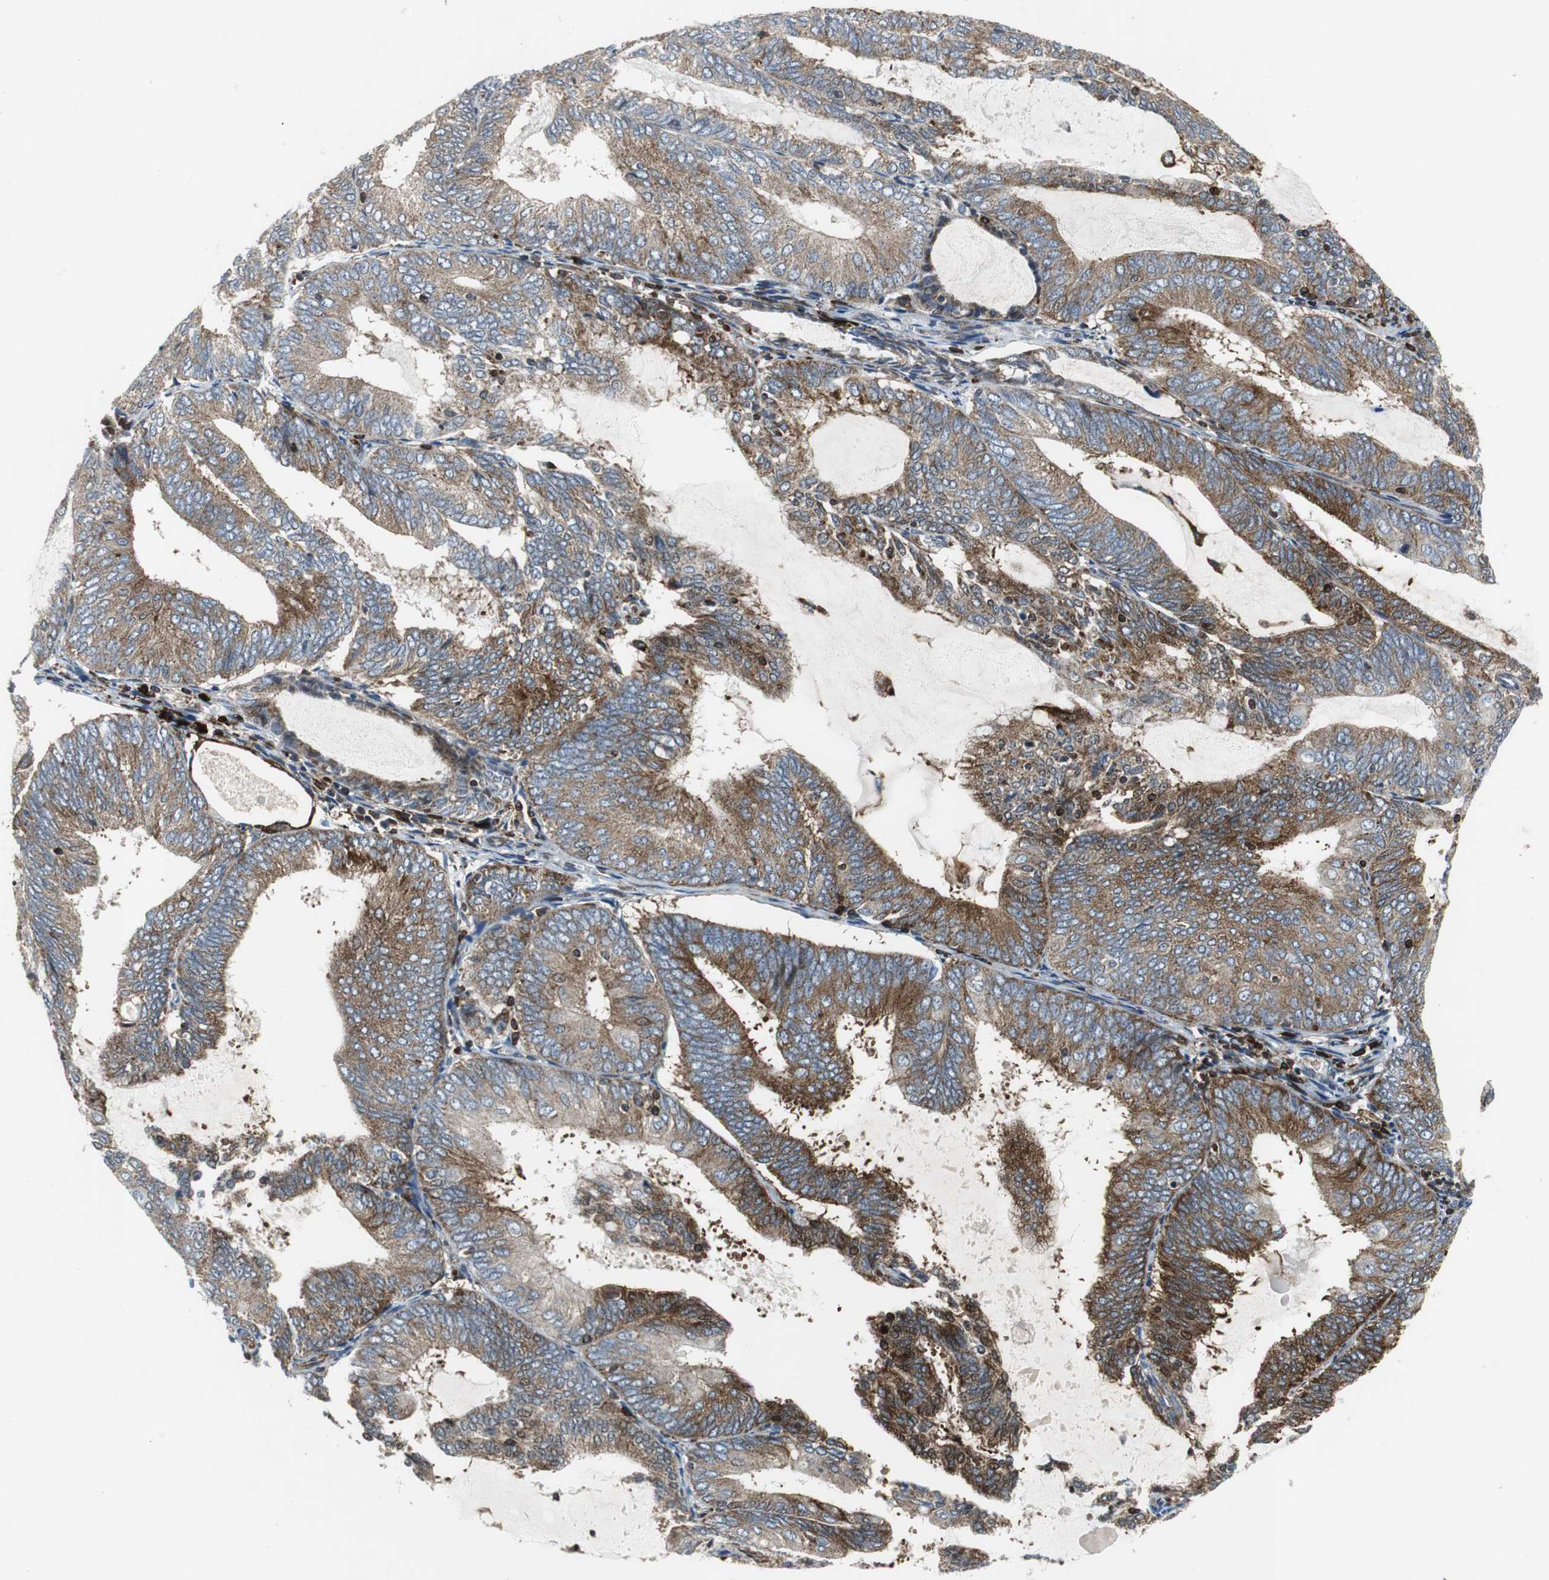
{"staining": {"intensity": "strong", "quantity": "25%-75%", "location": "cytoplasmic/membranous"}, "tissue": "endometrial cancer", "cell_type": "Tumor cells", "image_type": "cancer", "snomed": [{"axis": "morphology", "description": "Adenocarcinoma, NOS"}, {"axis": "topography", "description": "Endometrium"}], "caption": "Approximately 25%-75% of tumor cells in human endometrial cancer (adenocarcinoma) show strong cytoplasmic/membranous protein positivity as visualized by brown immunohistochemical staining.", "gene": "TUBA4A", "patient": {"sex": "female", "age": 81}}